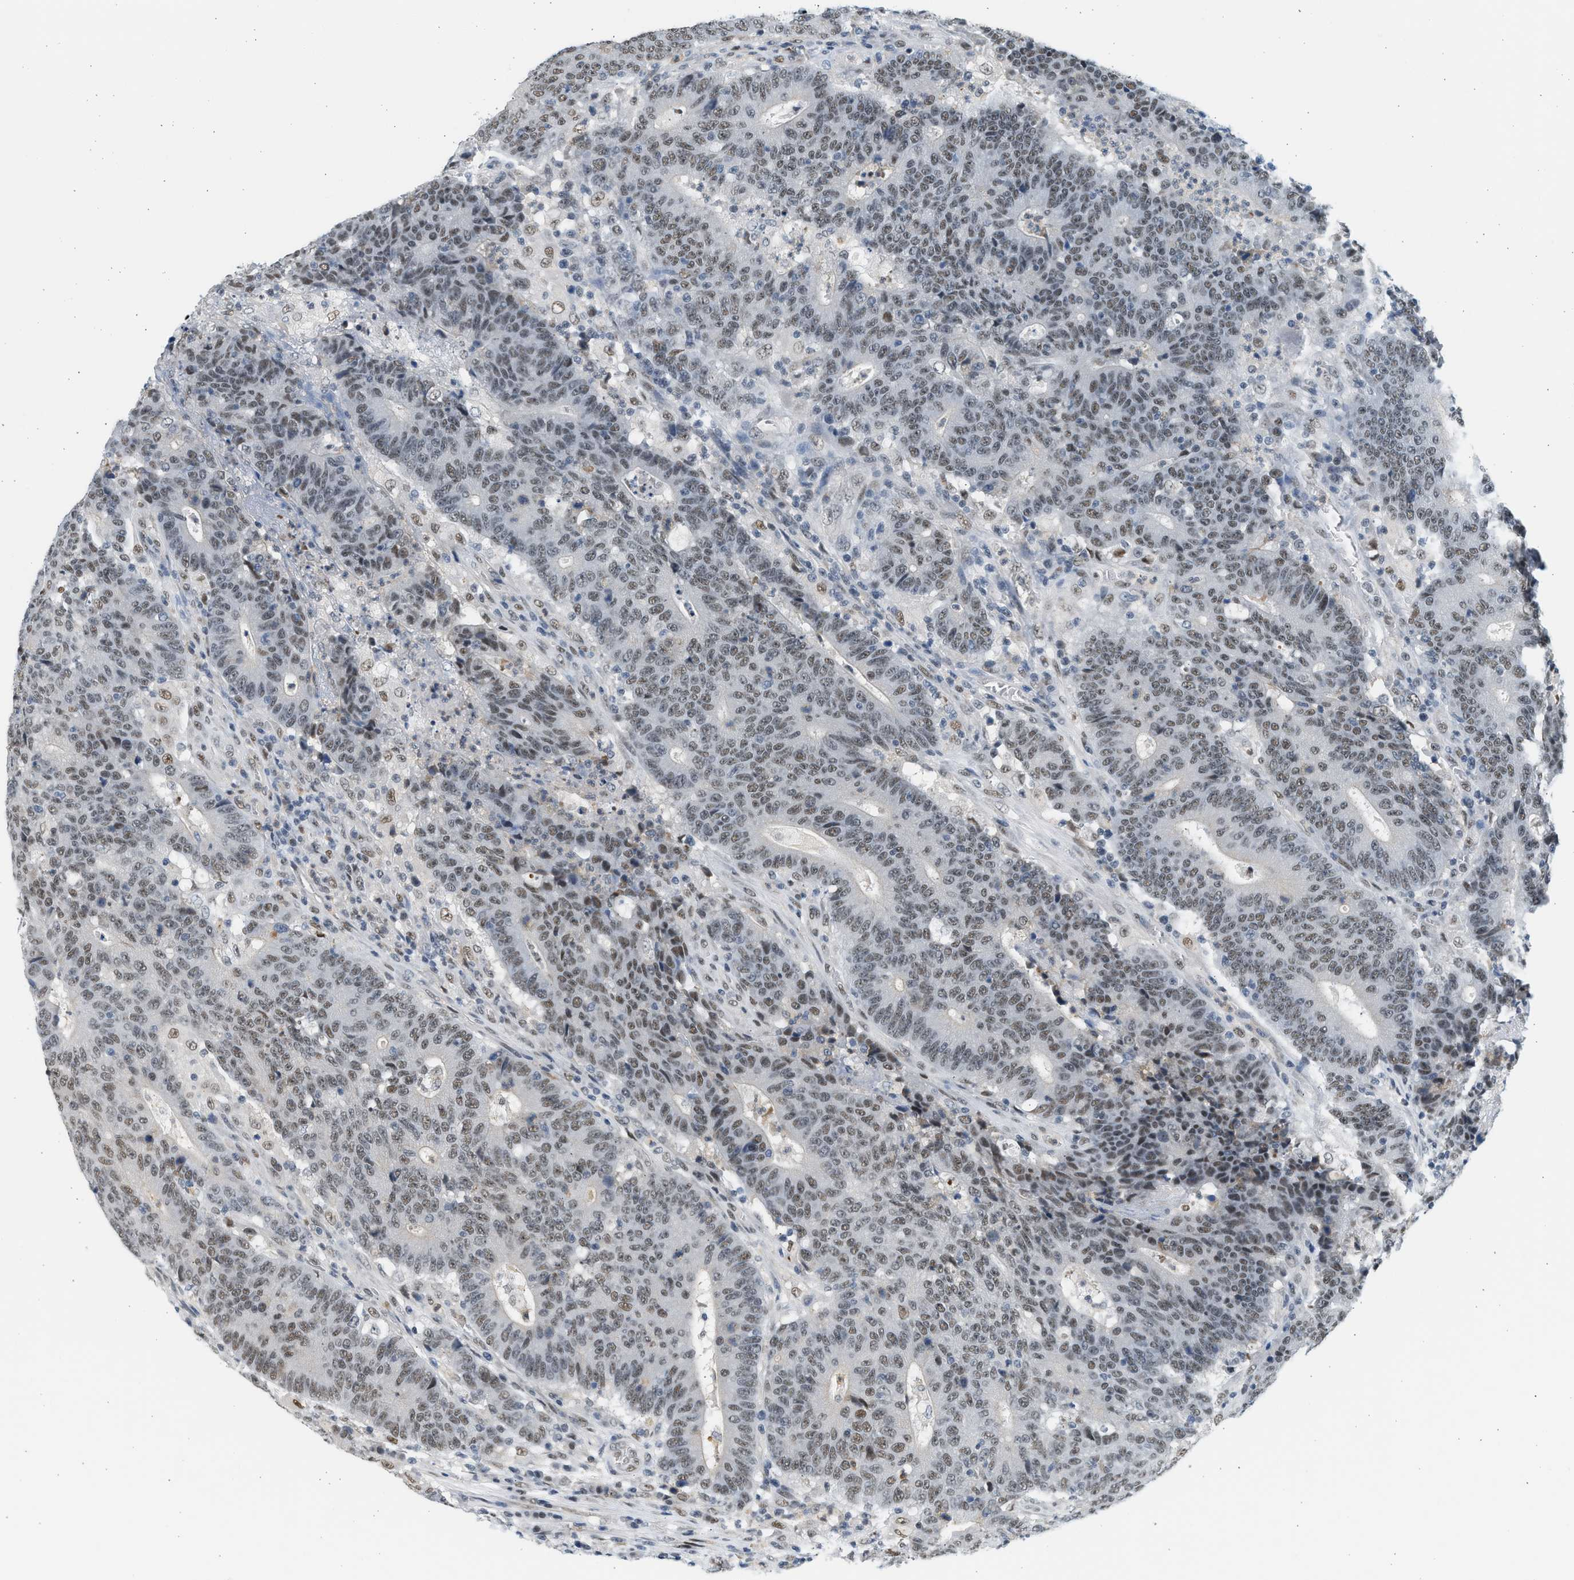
{"staining": {"intensity": "weak", "quantity": ">75%", "location": "nuclear"}, "tissue": "colorectal cancer", "cell_type": "Tumor cells", "image_type": "cancer", "snomed": [{"axis": "morphology", "description": "Normal tissue, NOS"}, {"axis": "morphology", "description": "Adenocarcinoma, NOS"}, {"axis": "topography", "description": "Colon"}], "caption": "DAB (3,3'-diaminobenzidine) immunohistochemical staining of colorectal cancer (adenocarcinoma) shows weak nuclear protein staining in about >75% of tumor cells.", "gene": "HIPK1", "patient": {"sex": "female", "age": 75}}